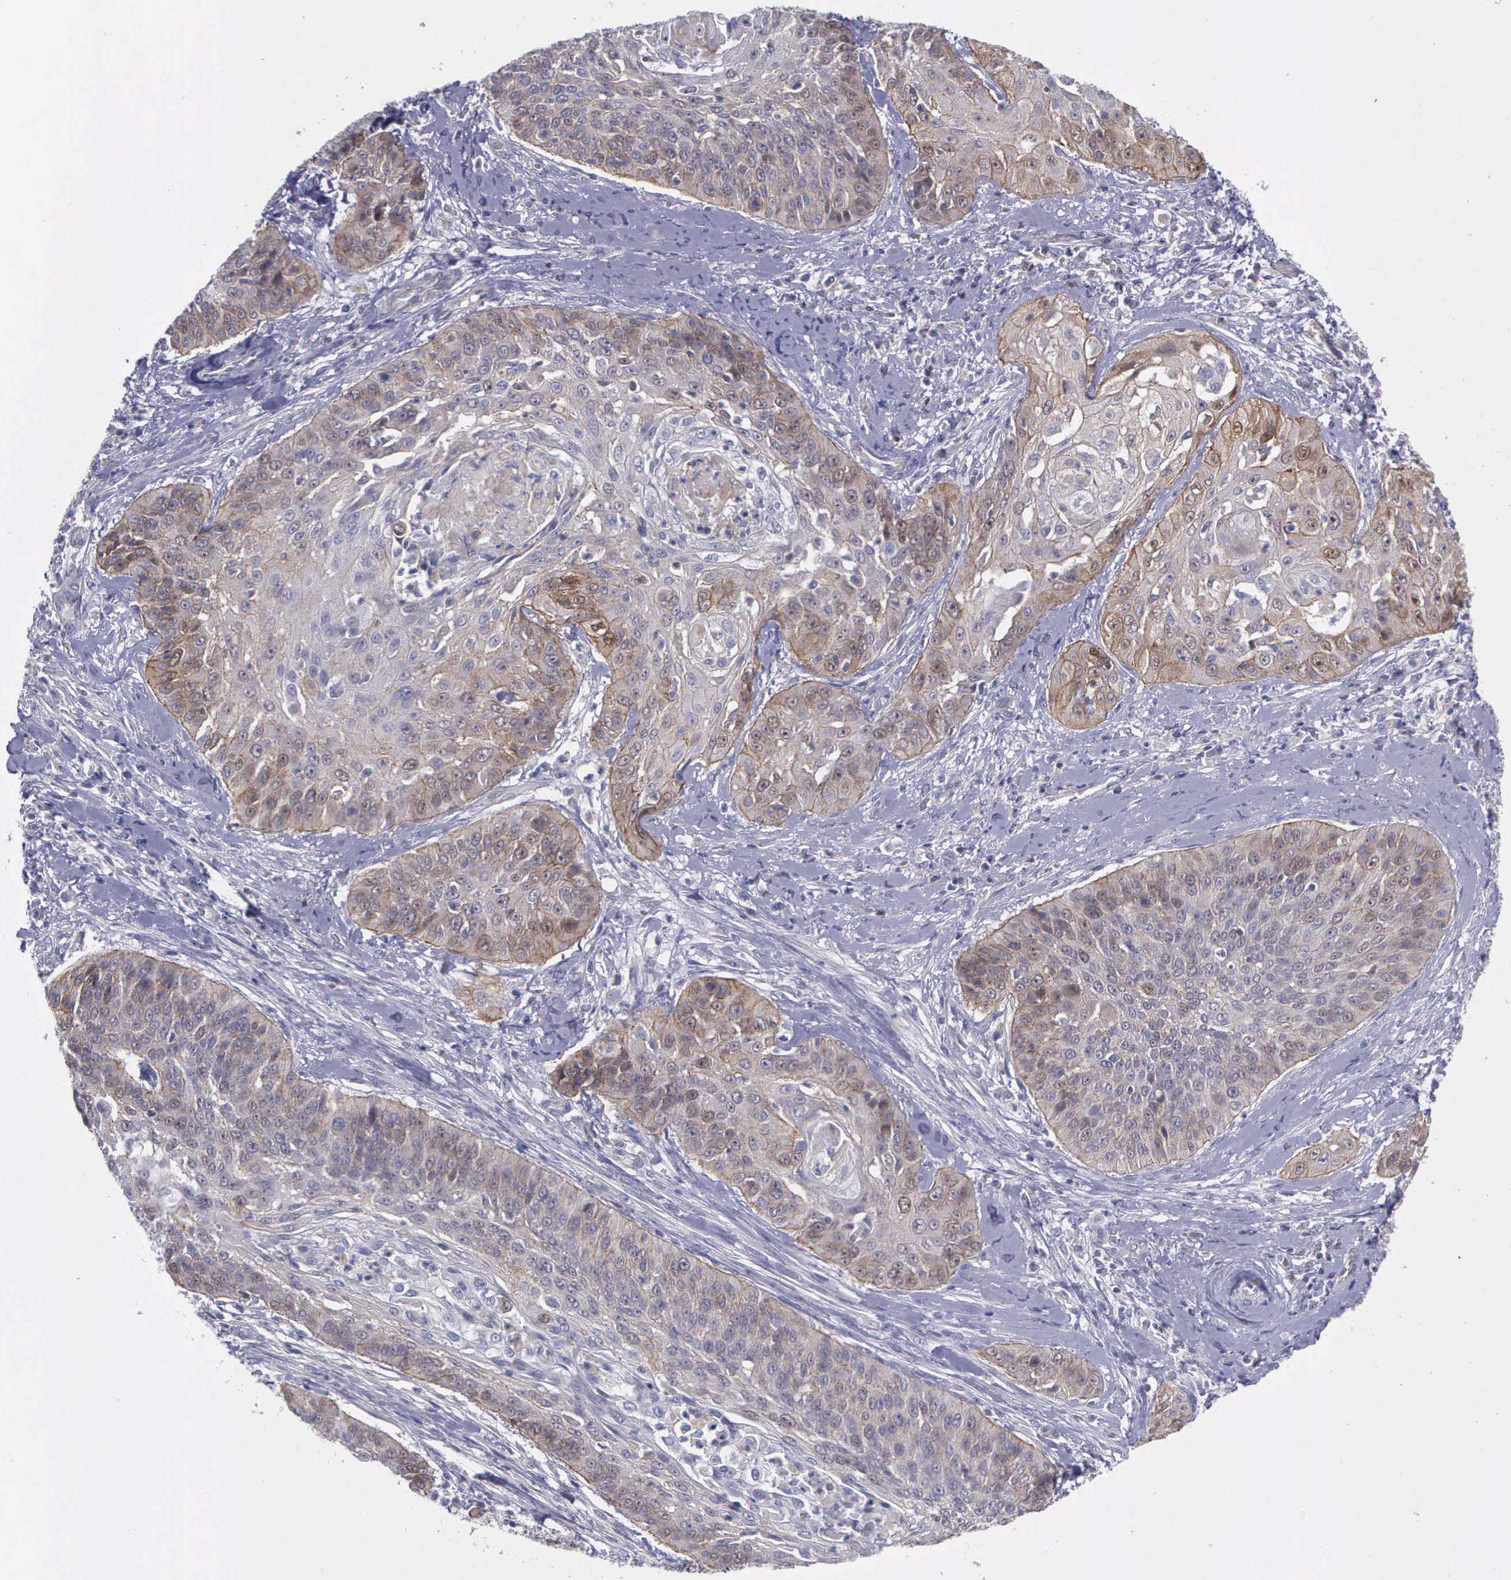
{"staining": {"intensity": "moderate", "quantity": "25%-75%", "location": "cytoplasmic/membranous"}, "tissue": "cervical cancer", "cell_type": "Tumor cells", "image_type": "cancer", "snomed": [{"axis": "morphology", "description": "Squamous cell carcinoma, NOS"}, {"axis": "topography", "description": "Cervix"}], "caption": "Cervical cancer (squamous cell carcinoma) stained with a brown dye exhibits moderate cytoplasmic/membranous positive staining in approximately 25%-75% of tumor cells.", "gene": "MICAL3", "patient": {"sex": "female", "age": 64}}